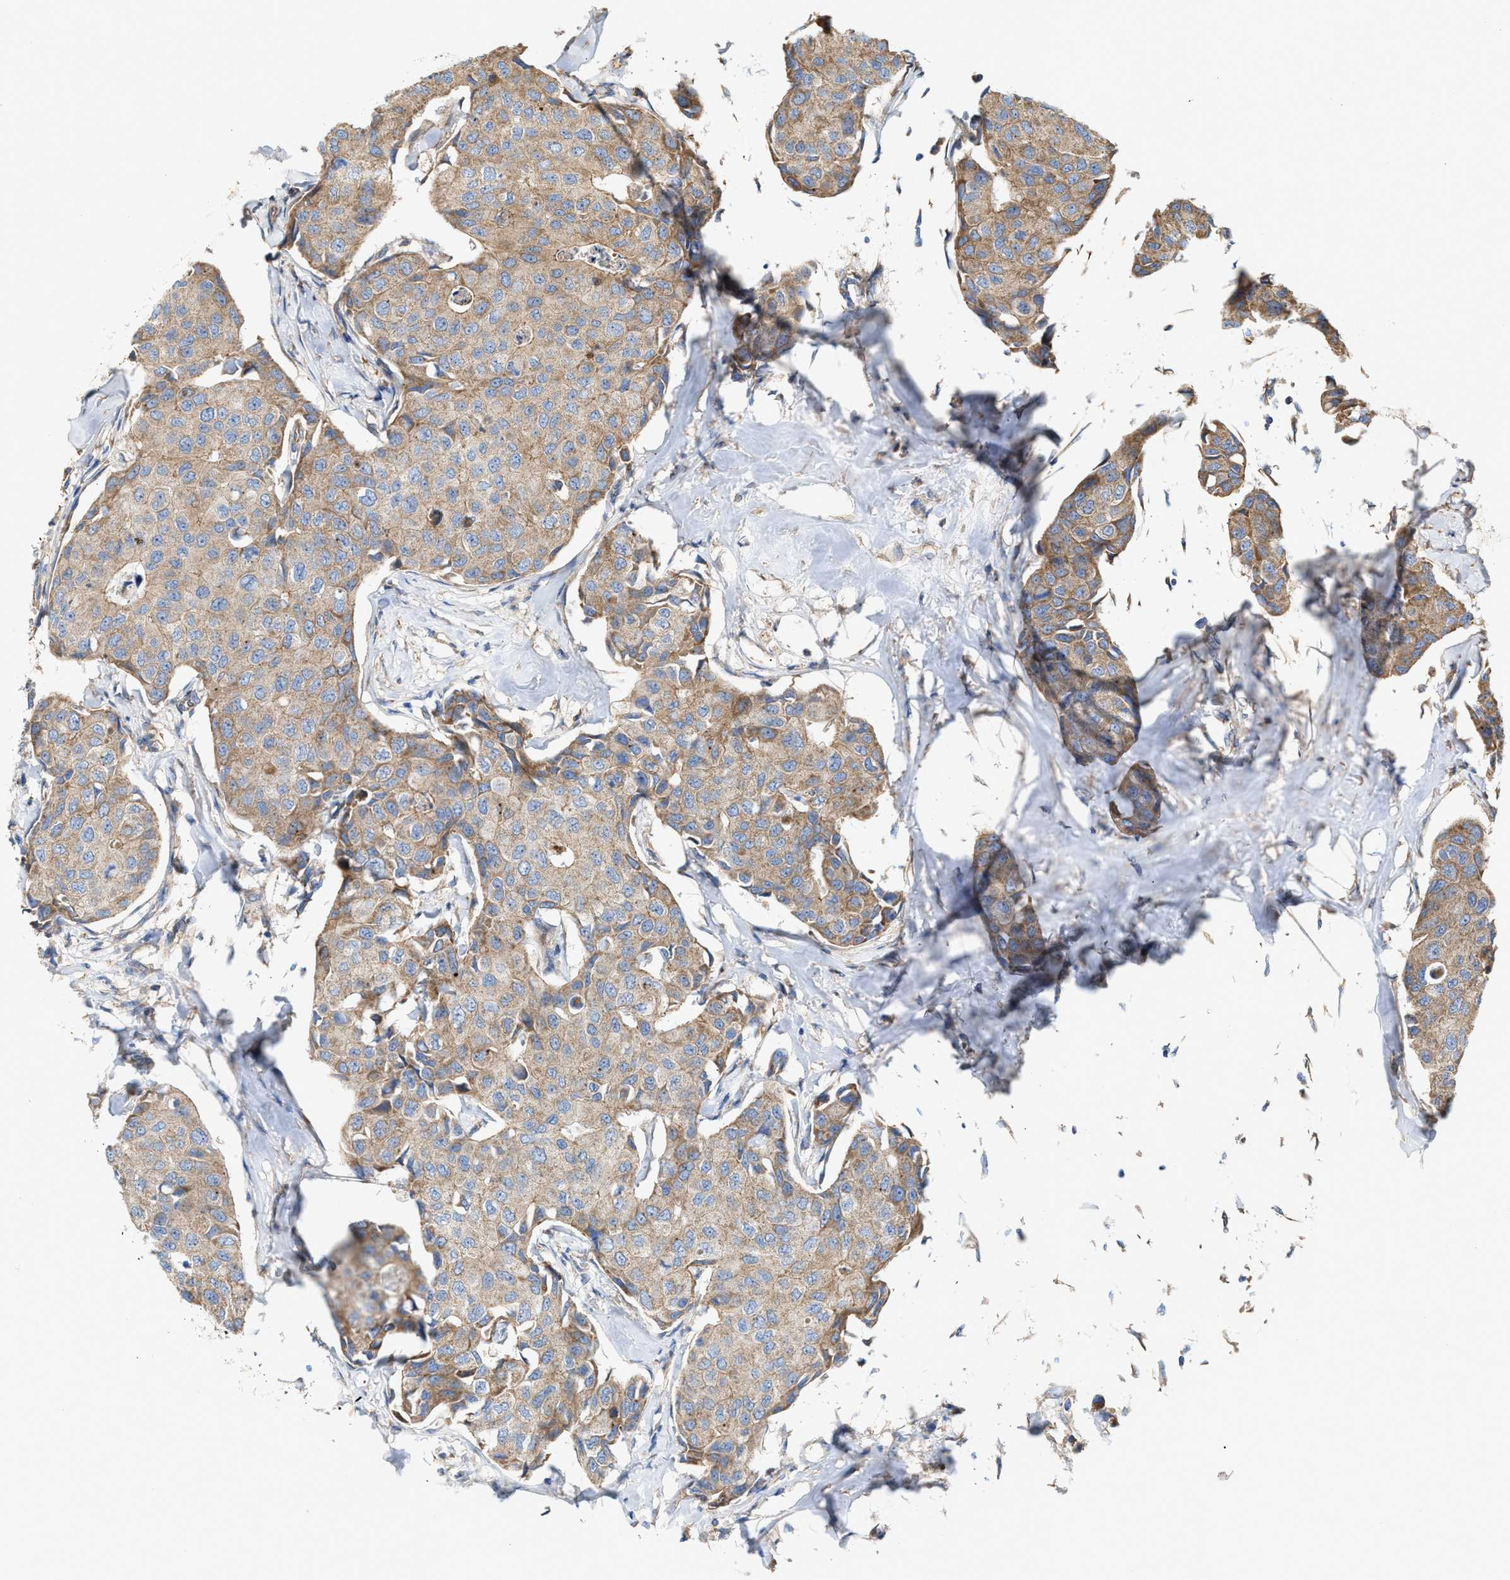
{"staining": {"intensity": "weak", "quantity": ">75%", "location": "cytoplasmic/membranous"}, "tissue": "breast cancer", "cell_type": "Tumor cells", "image_type": "cancer", "snomed": [{"axis": "morphology", "description": "Duct carcinoma"}, {"axis": "topography", "description": "Breast"}], "caption": "Protein analysis of invasive ductal carcinoma (breast) tissue shows weak cytoplasmic/membranous expression in approximately >75% of tumor cells.", "gene": "OXSM", "patient": {"sex": "female", "age": 80}}